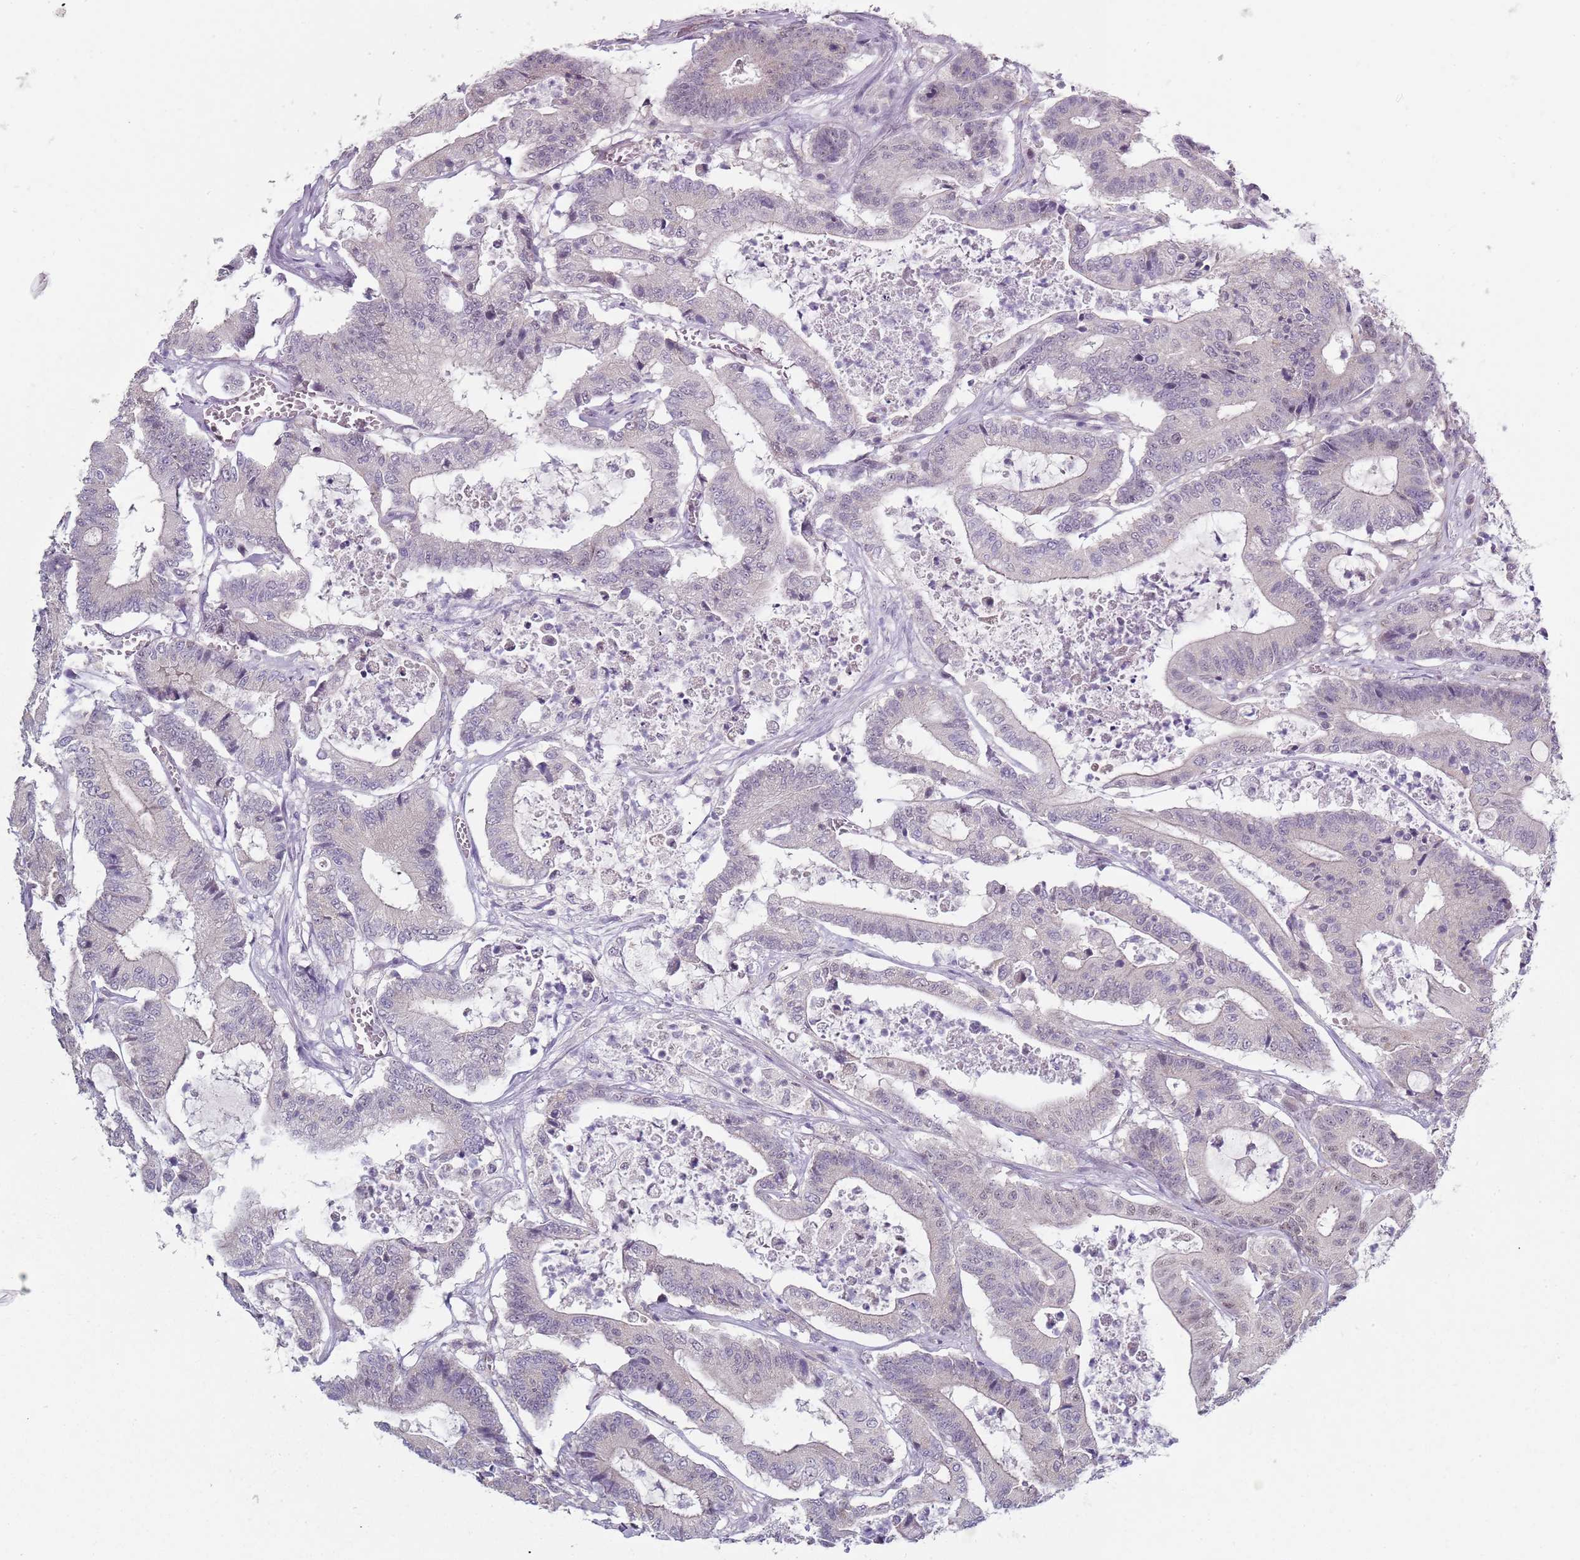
{"staining": {"intensity": "negative", "quantity": "none", "location": "none"}, "tissue": "colorectal cancer", "cell_type": "Tumor cells", "image_type": "cancer", "snomed": [{"axis": "morphology", "description": "Adenocarcinoma, NOS"}, {"axis": "topography", "description": "Colon"}], "caption": "High power microscopy photomicrograph of an IHC micrograph of colorectal adenocarcinoma, revealing no significant expression in tumor cells. Nuclei are stained in blue.", "gene": "SMARCAL1", "patient": {"sex": "female", "age": 84}}